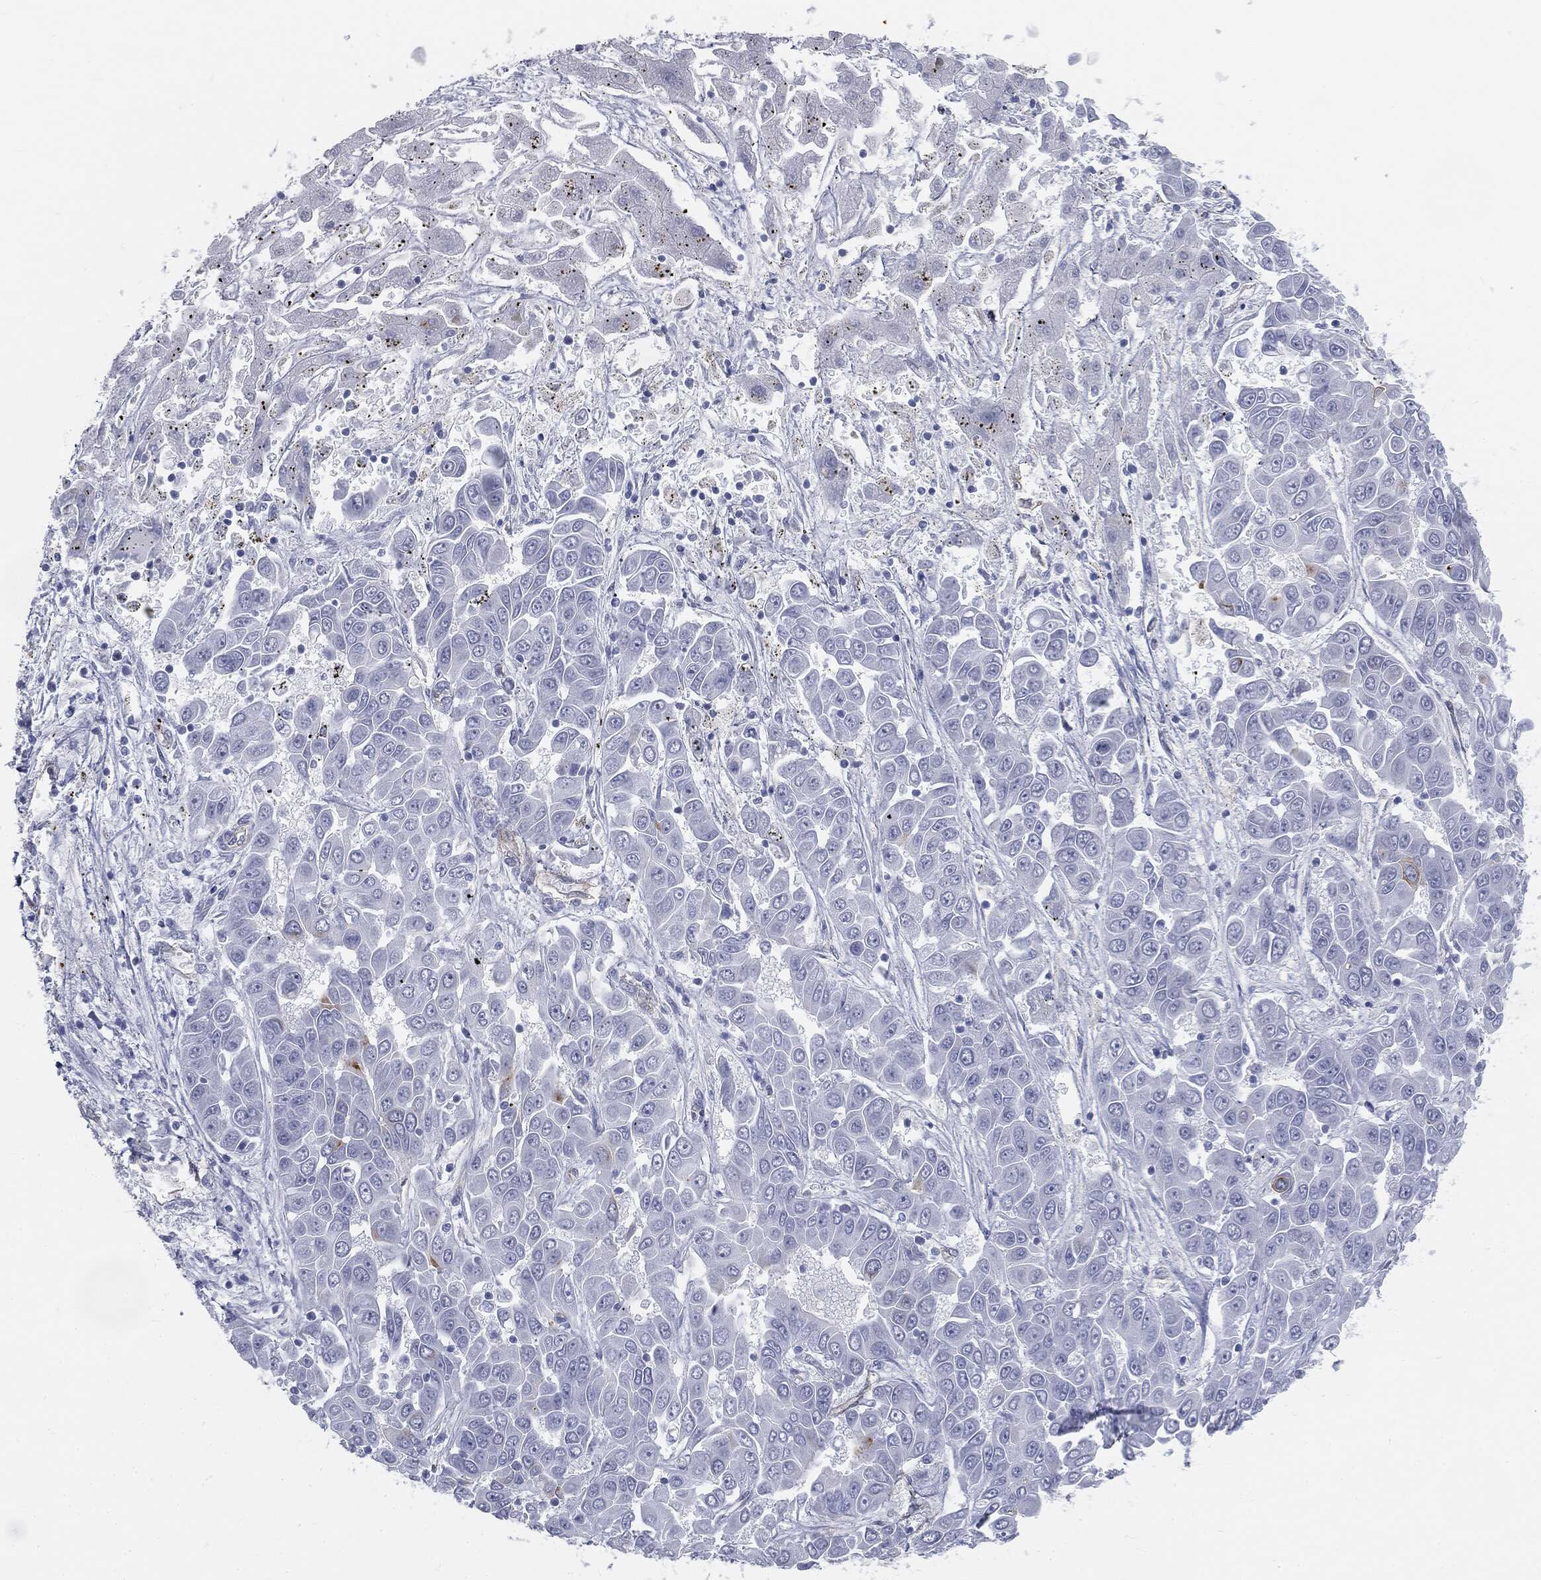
{"staining": {"intensity": "negative", "quantity": "none", "location": "none"}, "tissue": "liver cancer", "cell_type": "Tumor cells", "image_type": "cancer", "snomed": [{"axis": "morphology", "description": "Cholangiocarcinoma"}, {"axis": "topography", "description": "Liver"}], "caption": "Immunohistochemistry (IHC) photomicrograph of liver cancer stained for a protein (brown), which shows no positivity in tumor cells.", "gene": "MUC5AC", "patient": {"sex": "female", "age": 52}}